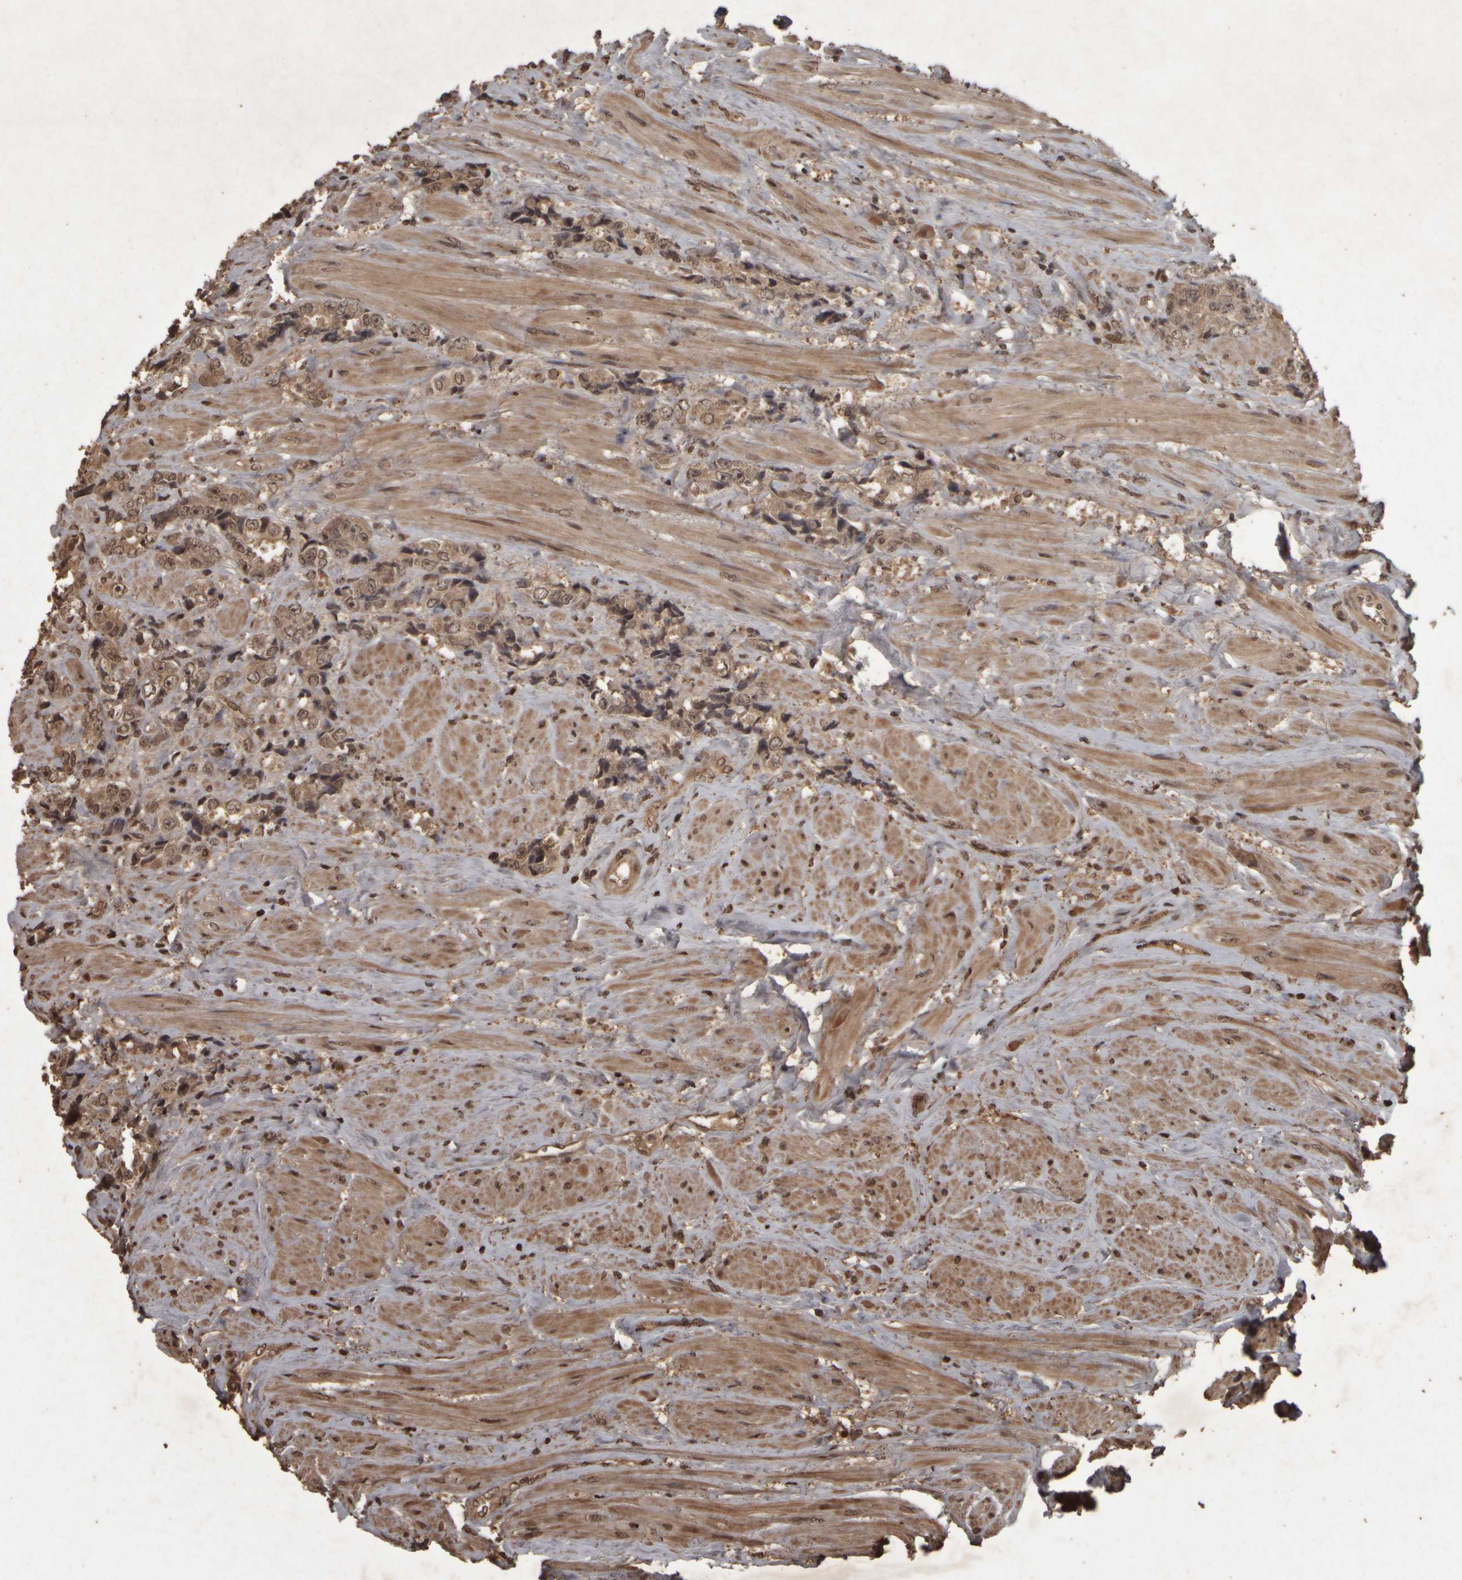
{"staining": {"intensity": "moderate", "quantity": ">75%", "location": "cytoplasmic/membranous,nuclear"}, "tissue": "prostate cancer", "cell_type": "Tumor cells", "image_type": "cancer", "snomed": [{"axis": "morphology", "description": "Adenocarcinoma, High grade"}, {"axis": "topography", "description": "Prostate"}], "caption": "This micrograph demonstrates IHC staining of human prostate cancer, with medium moderate cytoplasmic/membranous and nuclear staining in about >75% of tumor cells.", "gene": "ACO1", "patient": {"sex": "male", "age": 61}}